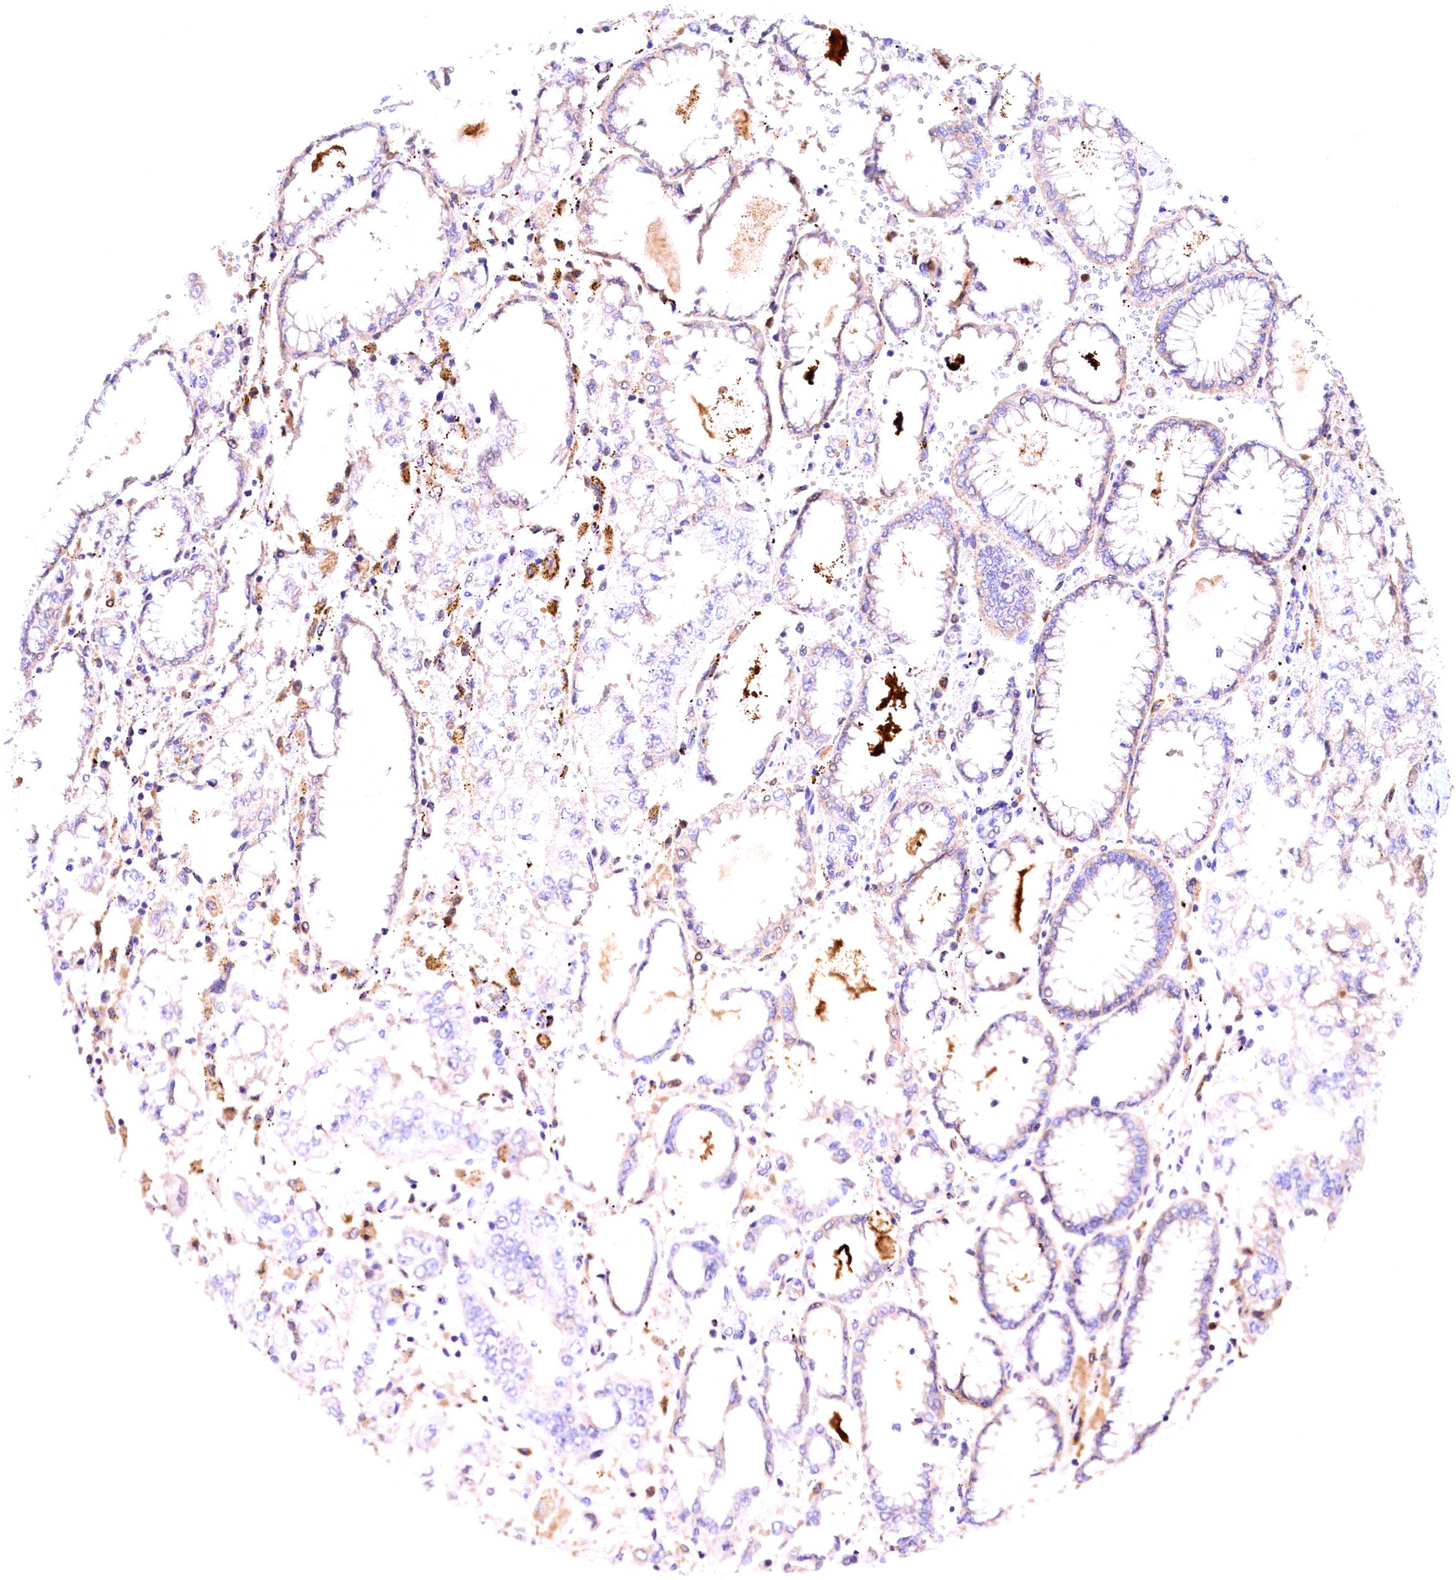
{"staining": {"intensity": "weak", "quantity": "<25%", "location": "cytoplasmic/membranous"}, "tissue": "stomach cancer", "cell_type": "Tumor cells", "image_type": "cancer", "snomed": [{"axis": "morphology", "description": "Adenocarcinoma, NOS"}, {"axis": "topography", "description": "Stomach"}], "caption": "Protein analysis of adenocarcinoma (stomach) demonstrates no significant positivity in tumor cells.", "gene": "NAIP", "patient": {"sex": "male", "age": 76}}